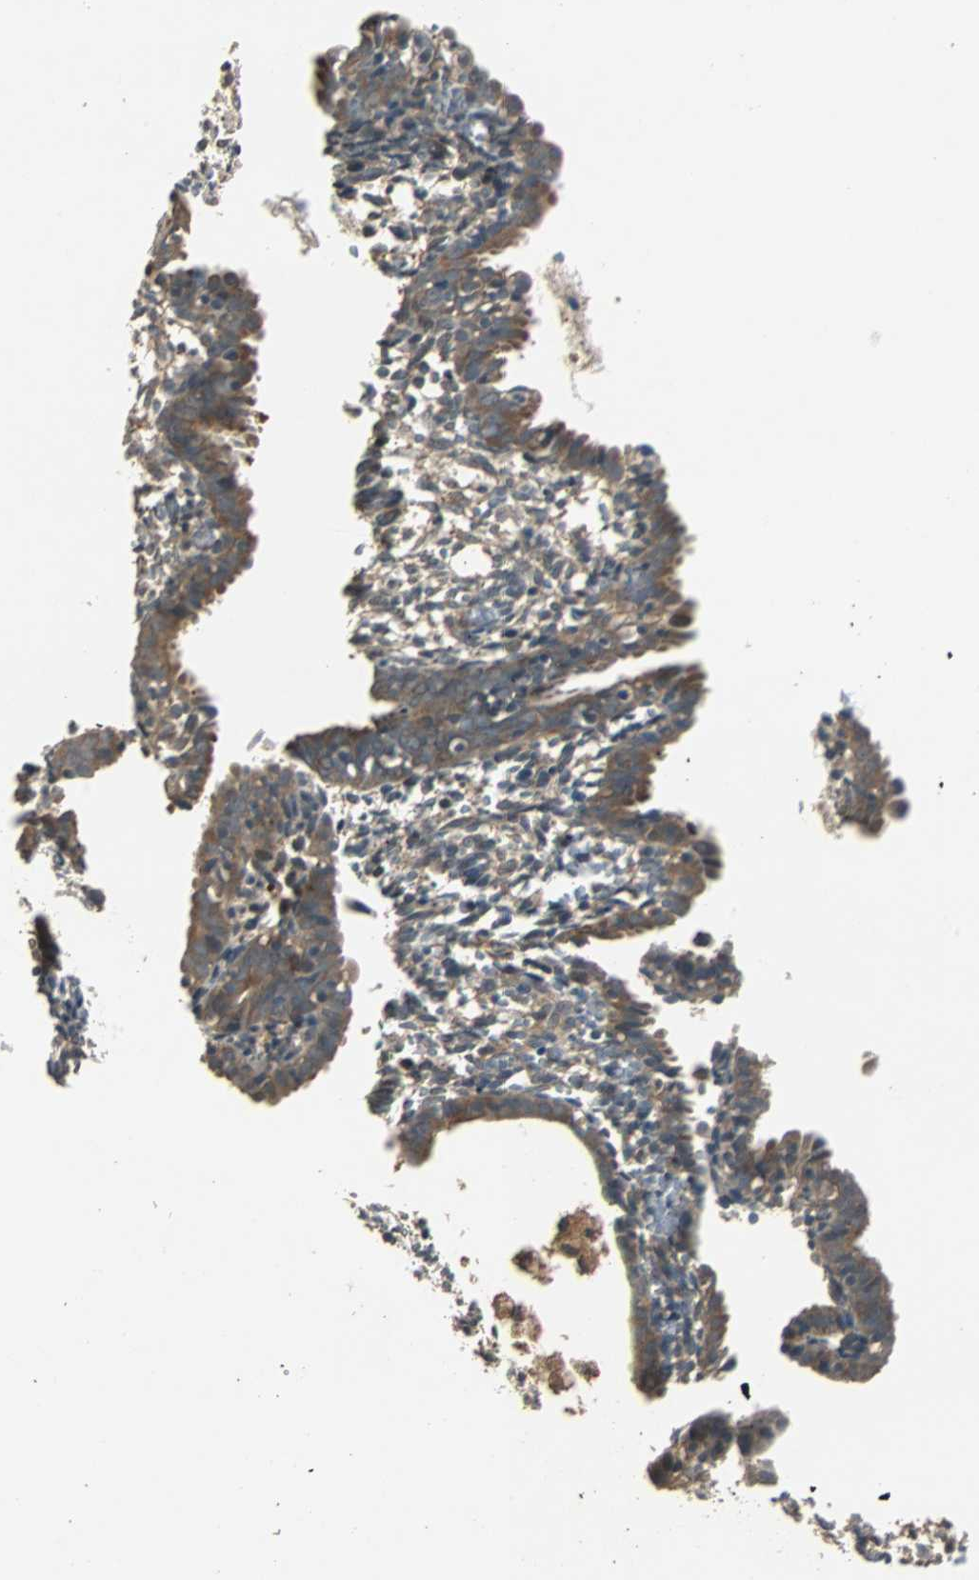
{"staining": {"intensity": "weak", "quantity": "25%-75%", "location": "cytoplasmic/membranous"}, "tissue": "endometrium", "cell_type": "Cells in endometrial stroma", "image_type": "normal", "snomed": [{"axis": "morphology", "description": "Normal tissue, NOS"}, {"axis": "morphology", "description": "Atrophy, NOS"}, {"axis": "topography", "description": "Uterus"}, {"axis": "topography", "description": "Endometrium"}], "caption": "Endometrium stained with DAB (3,3'-diaminobenzidine) IHC reveals low levels of weak cytoplasmic/membranous staining in approximately 25%-75% of cells in endometrial stroma. The protein of interest is shown in brown color, while the nuclei are stained blue.", "gene": "ABHD2", "patient": {"sex": "female", "age": 68}}